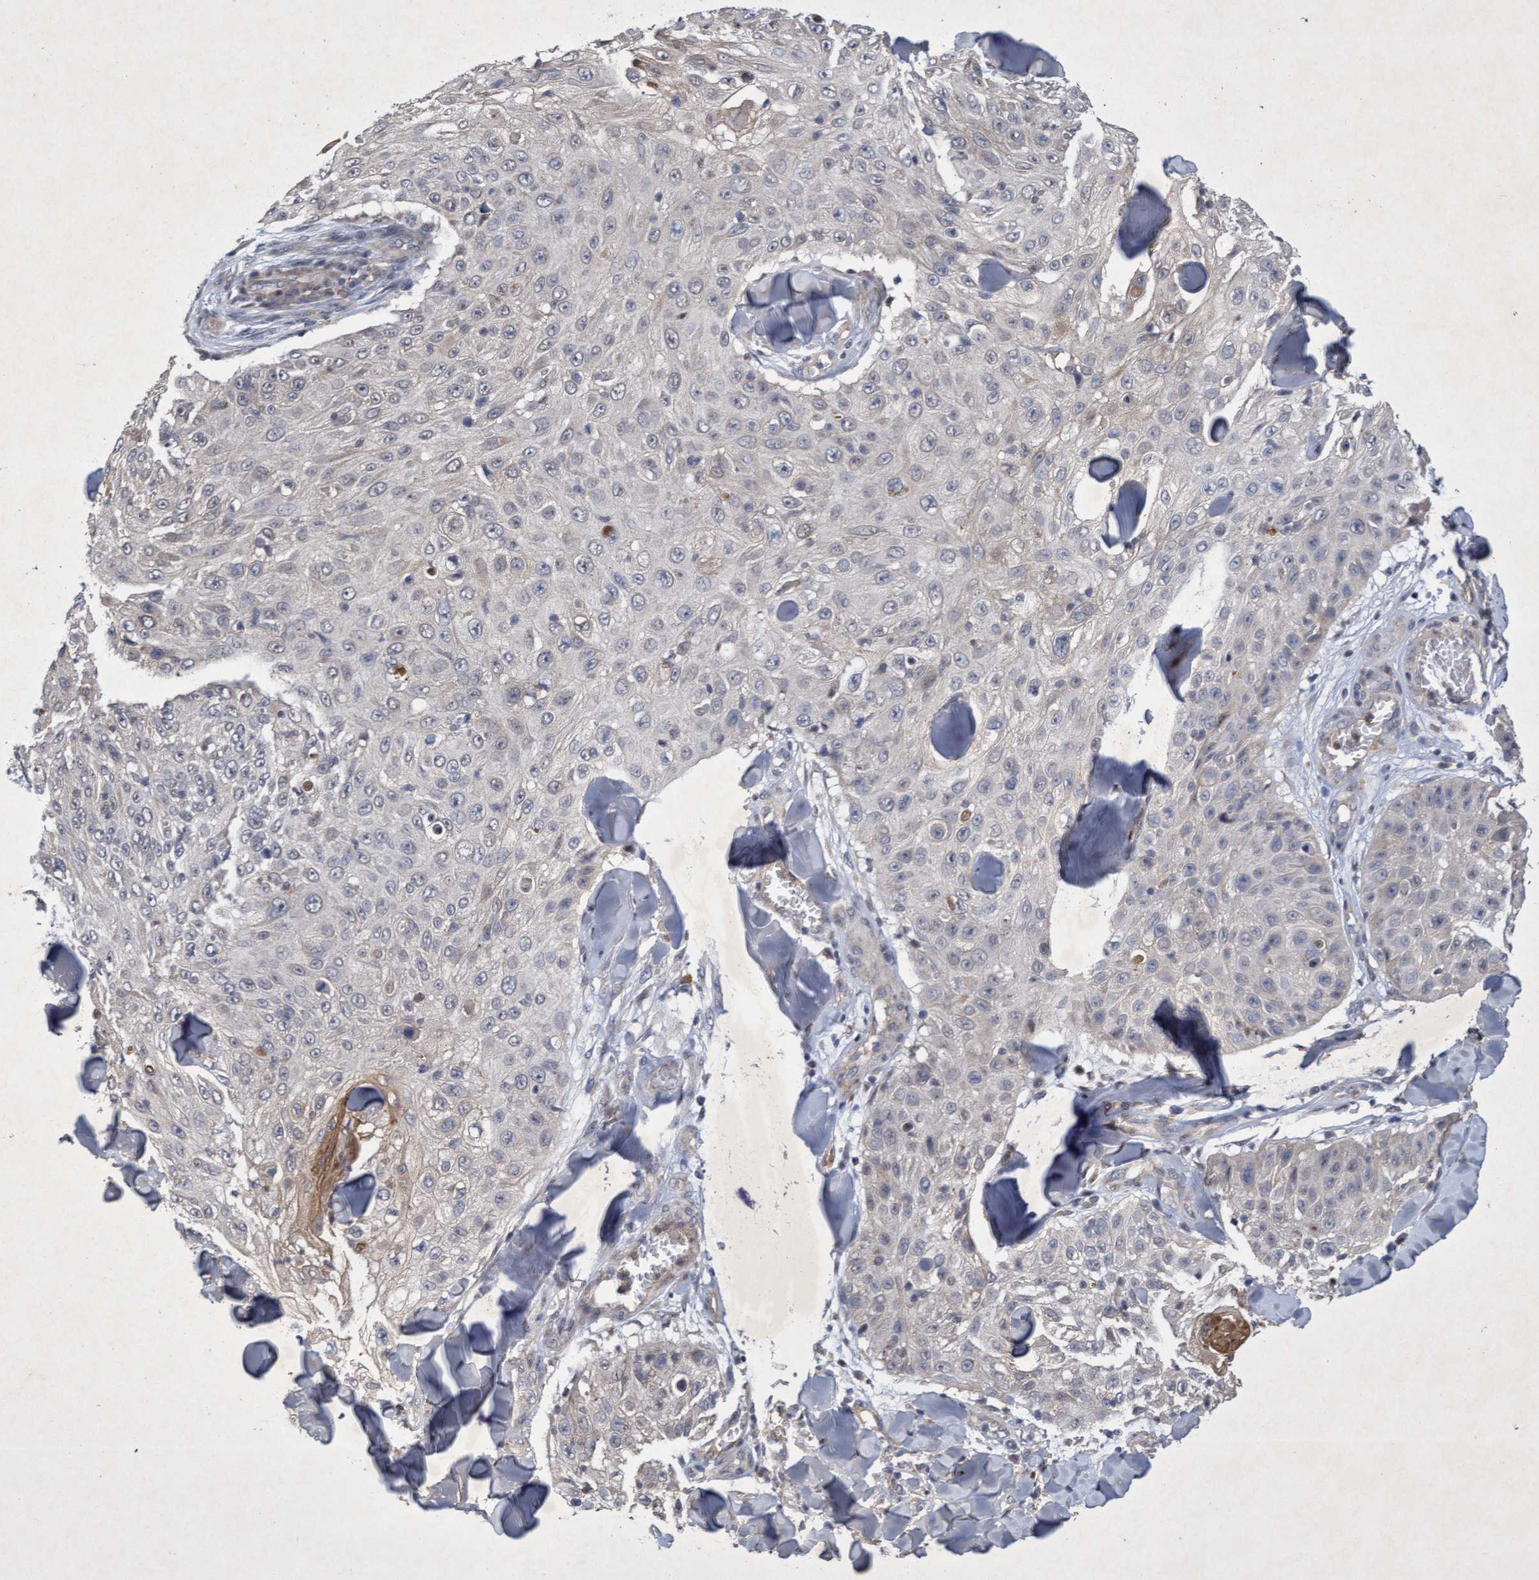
{"staining": {"intensity": "negative", "quantity": "none", "location": "none"}, "tissue": "skin cancer", "cell_type": "Tumor cells", "image_type": "cancer", "snomed": [{"axis": "morphology", "description": "Squamous cell carcinoma, NOS"}, {"axis": "topography", "description": "Skin"}], "caption": "Tumor cells show no significant expression in skin cancer.", "gene": "ZNF677", "patient": {"sex": "male", "age": 86}}